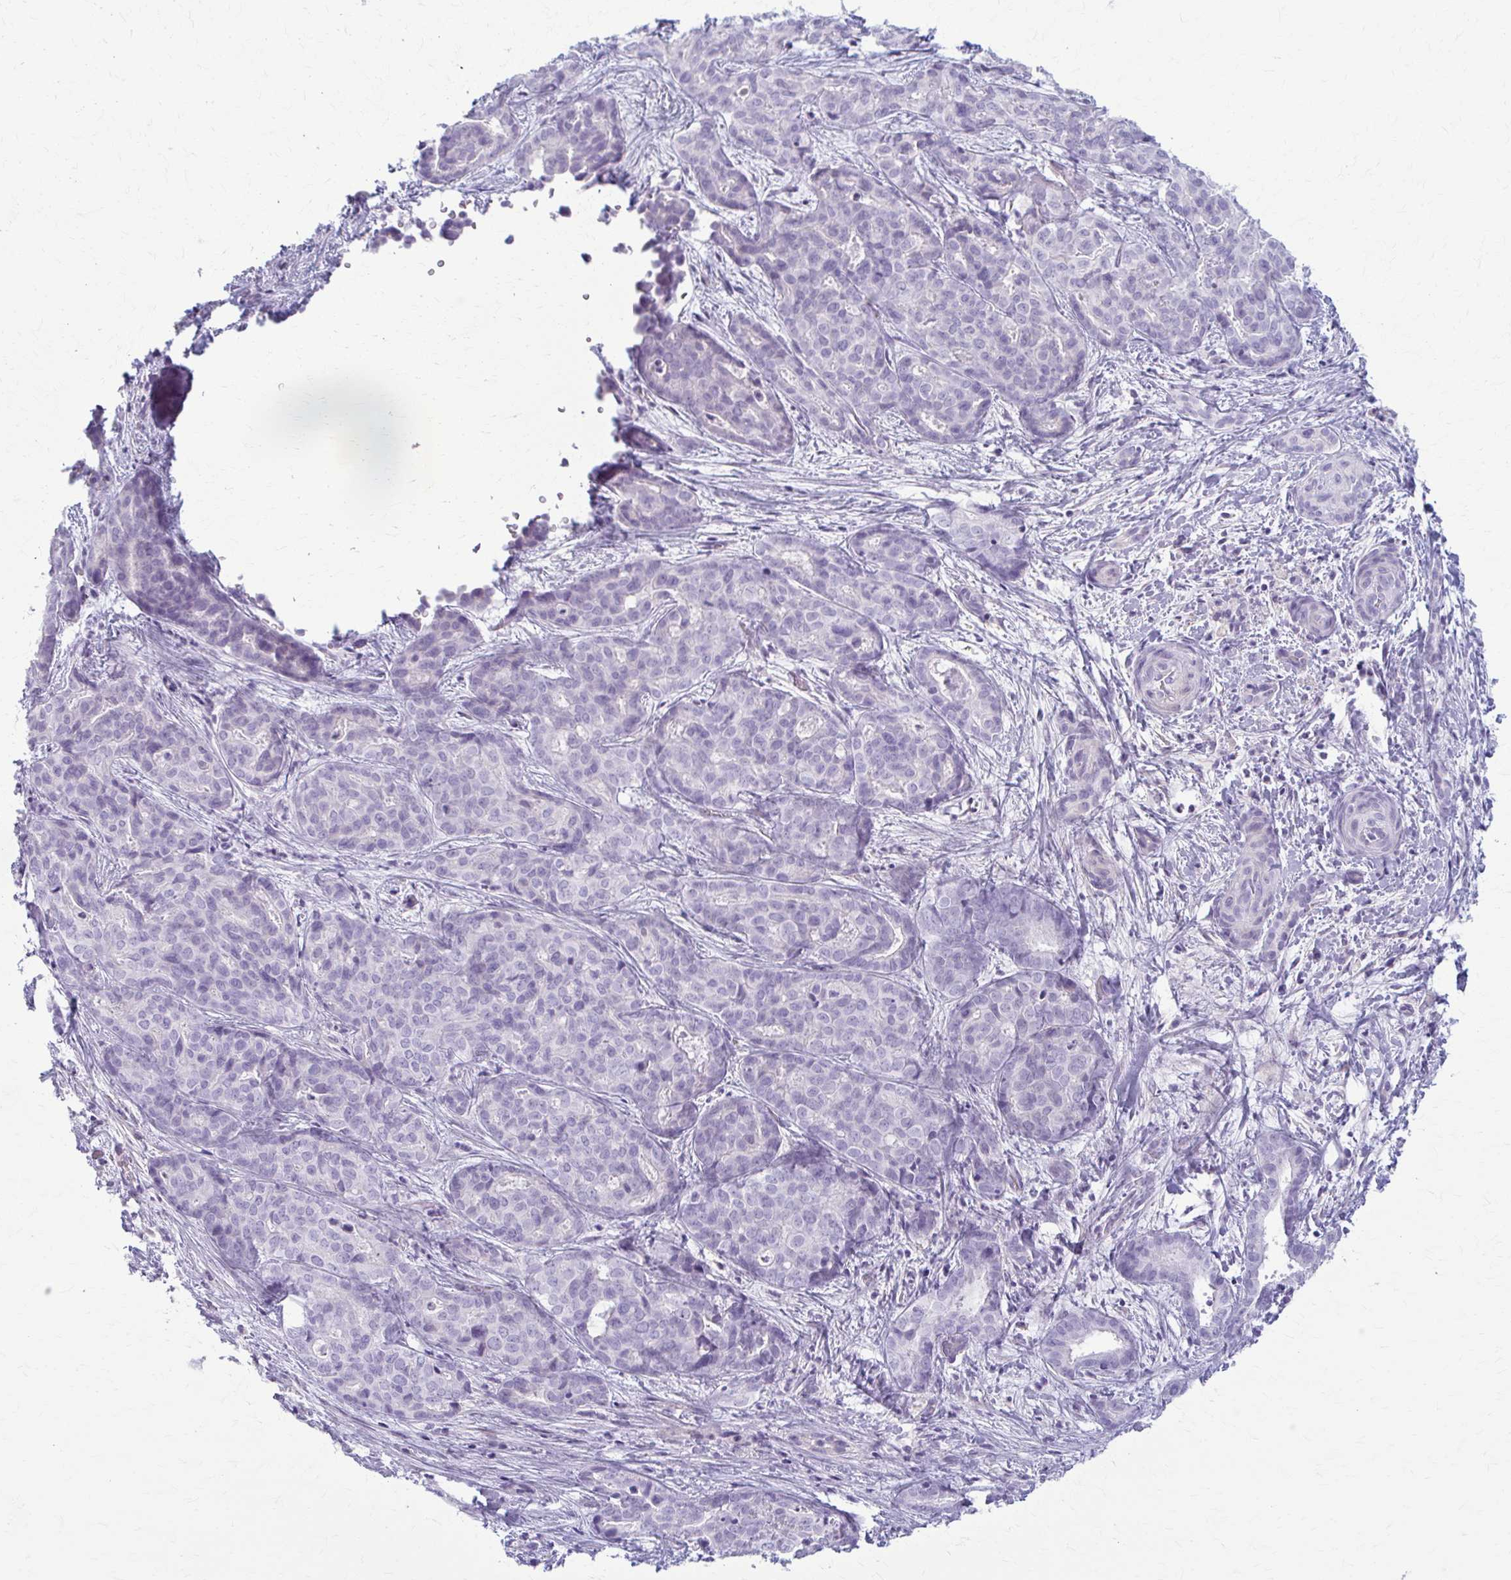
{"staining": {"intensity": "negative", "quantity": "none", "location": "none"}, "tissue": "liver cancer", "cell_type": "Tumor cells", "image_type": "cancer", "snomed": [{"axis": "morphology", "description": "Cholangiocarcinoma"}, {"axis": "topography", "description": "Liver"}], "caption": "Immunohistochemical staining of liver cholangiocarcinoma displays no significant expression in tumor cells.", "gene": "LDLRAP1", "patient": {"sex": "female", "age": 64}}